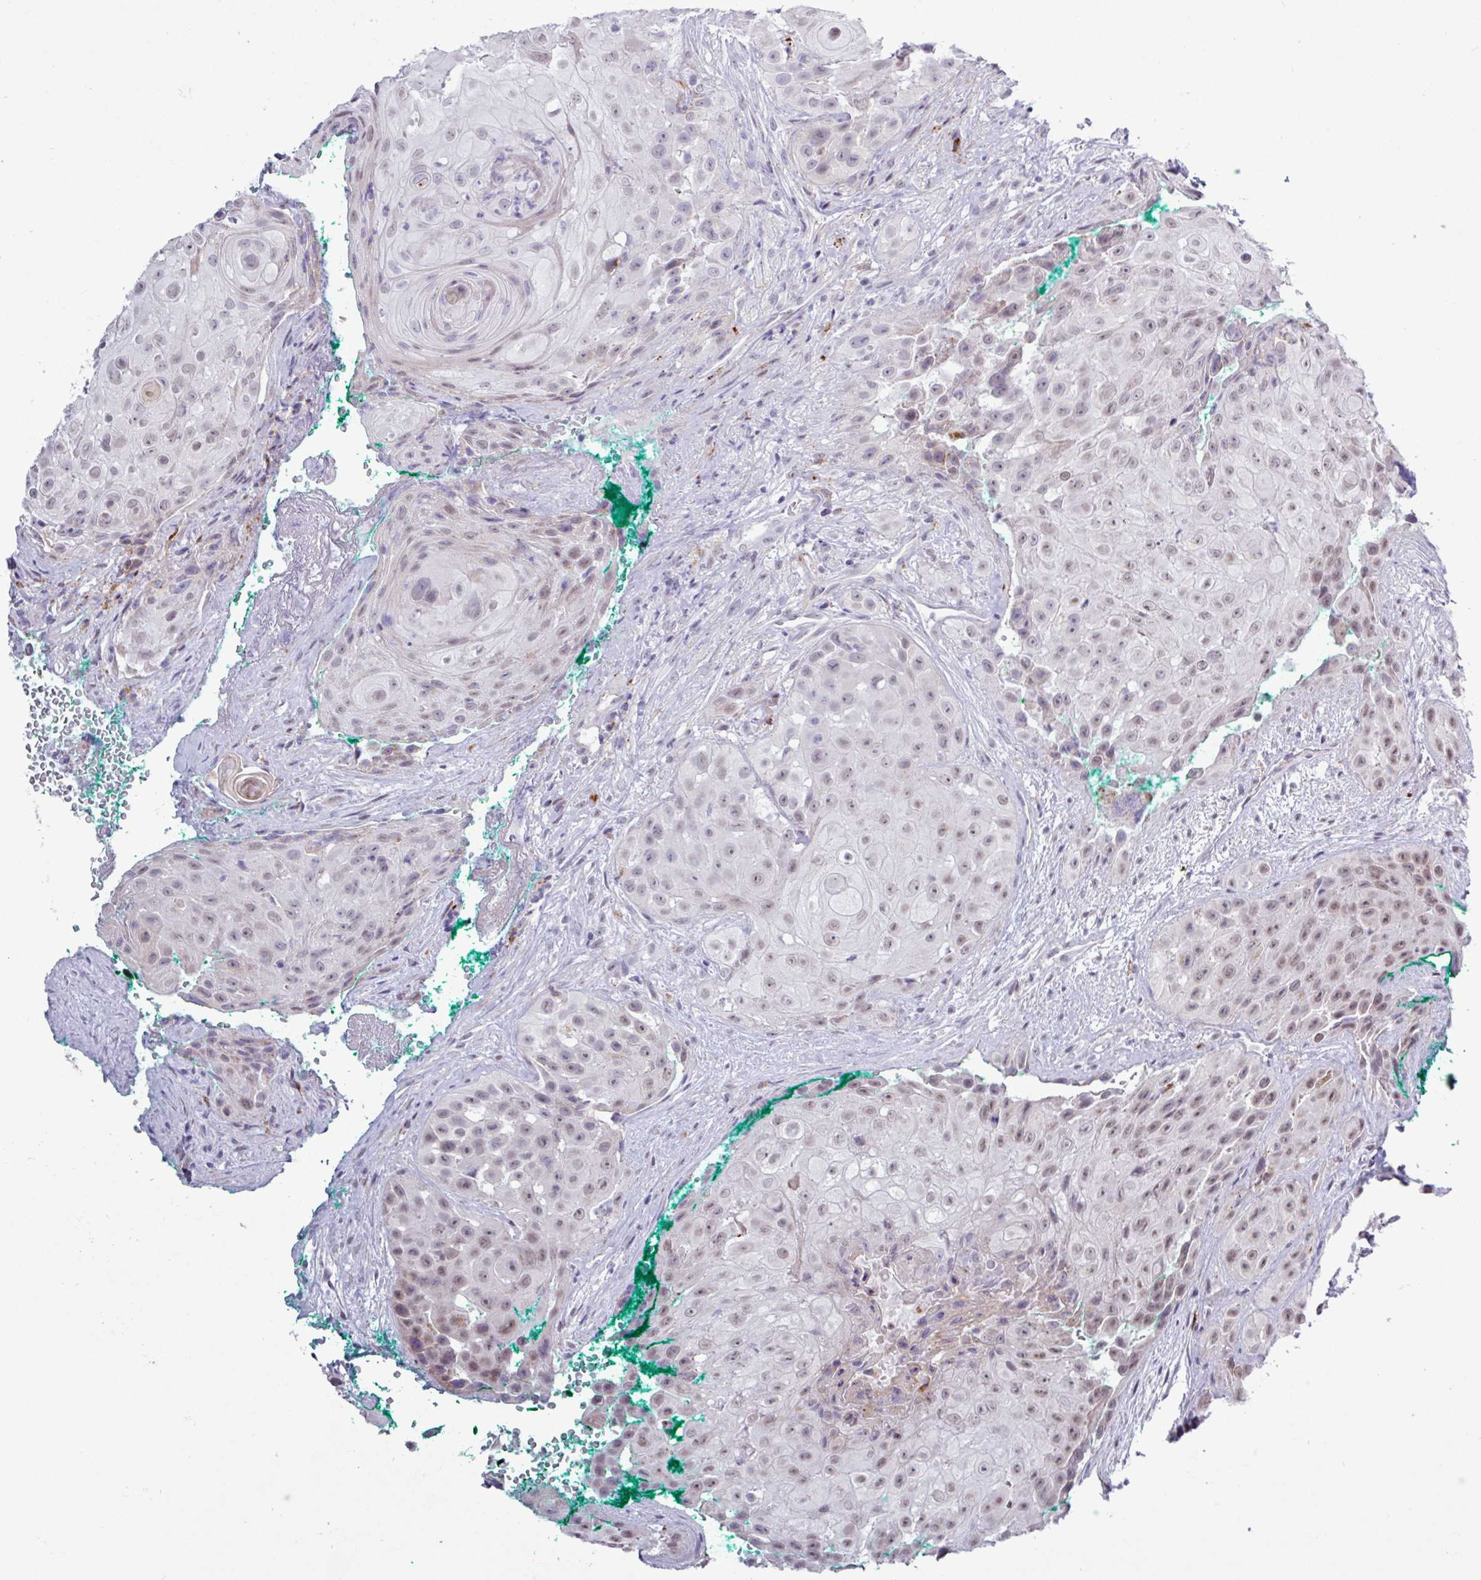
{"staining": {"intensity": "weak", "quantity": "25%-75%", "location": "nuclear"}, "tissue": "head and neck cancer", "cell_type": "Tumor cells", "image_type": "cancer", "snomed": [{"axis": "morphology", "description": "Squamous cell carcinoma, NOS"}, {"axis": "topography", "description": "Head-Neck"}], "caption": "Protein expression analysis of head and neck cancer (squamous cell carcinoma) displays weak nuclear staining in about 25%-75% of tumor cells. (brown staining indicates protein expression, while blue staining denotes nuclei).", "gene": "AMIGO2", "patient": {"sex": "male", "age": 83}}